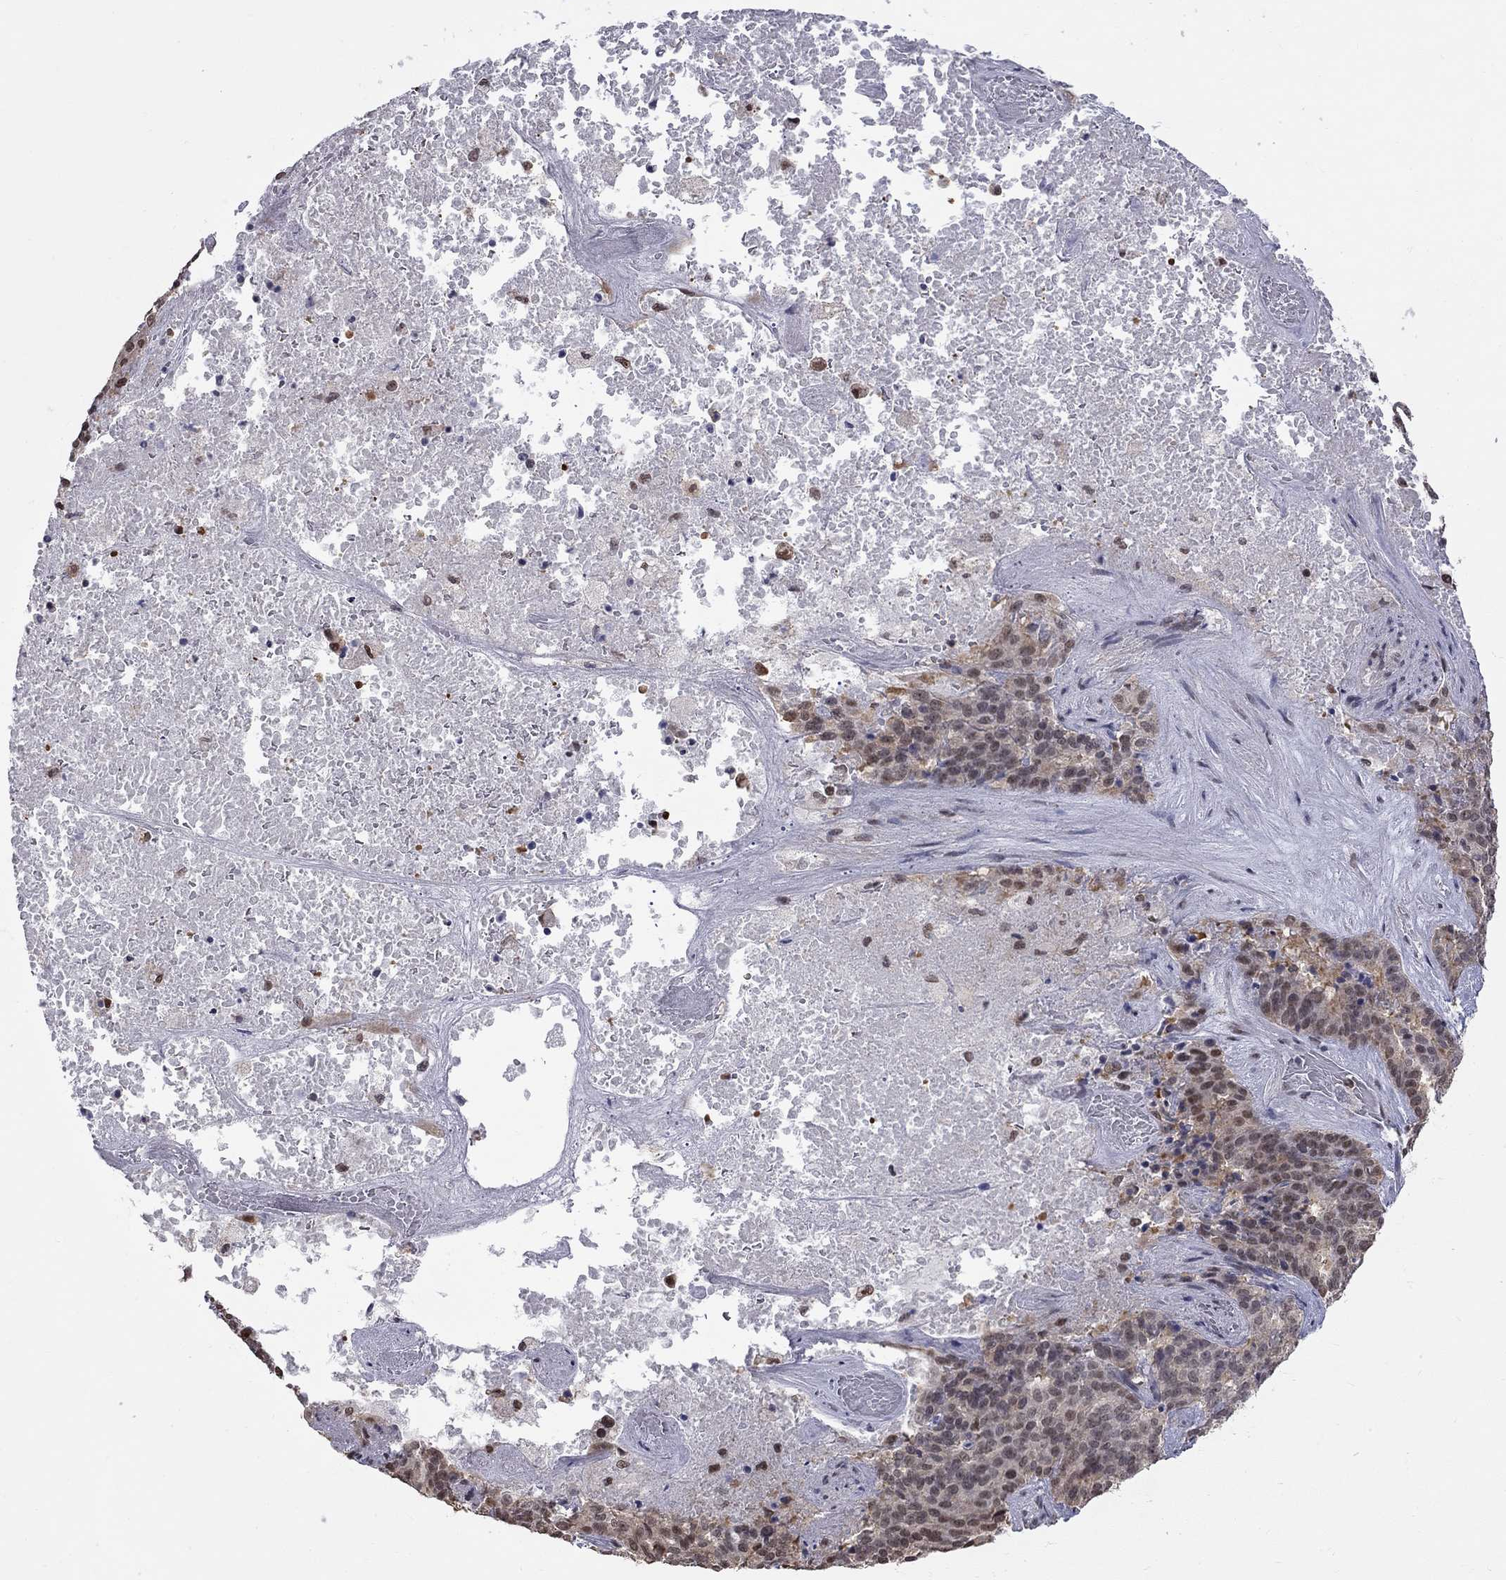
{"staining": {"intensity": "moderate", "quantity": "<25%", "location": "cytoplasmic/membranous,nuclear"}, "tissue": "liver cancer", "cell_type": "Tumor cells", "image_type": "cancer", "snomed": [{"axis": "morphology", "description": "Cholangiocarcinoma"}, {"axis": "topography", "description": "Liver"}], "caption": "Approximately <25% of tumor cells in human liver cholangiocarcinoma exhibit moderate cytoplasmic/membranous and nuclear protein staining as visualized by brown immunohistochemical staining.", "gene": "RFWD3", "patient": {"sex": "female", "age": 47}}